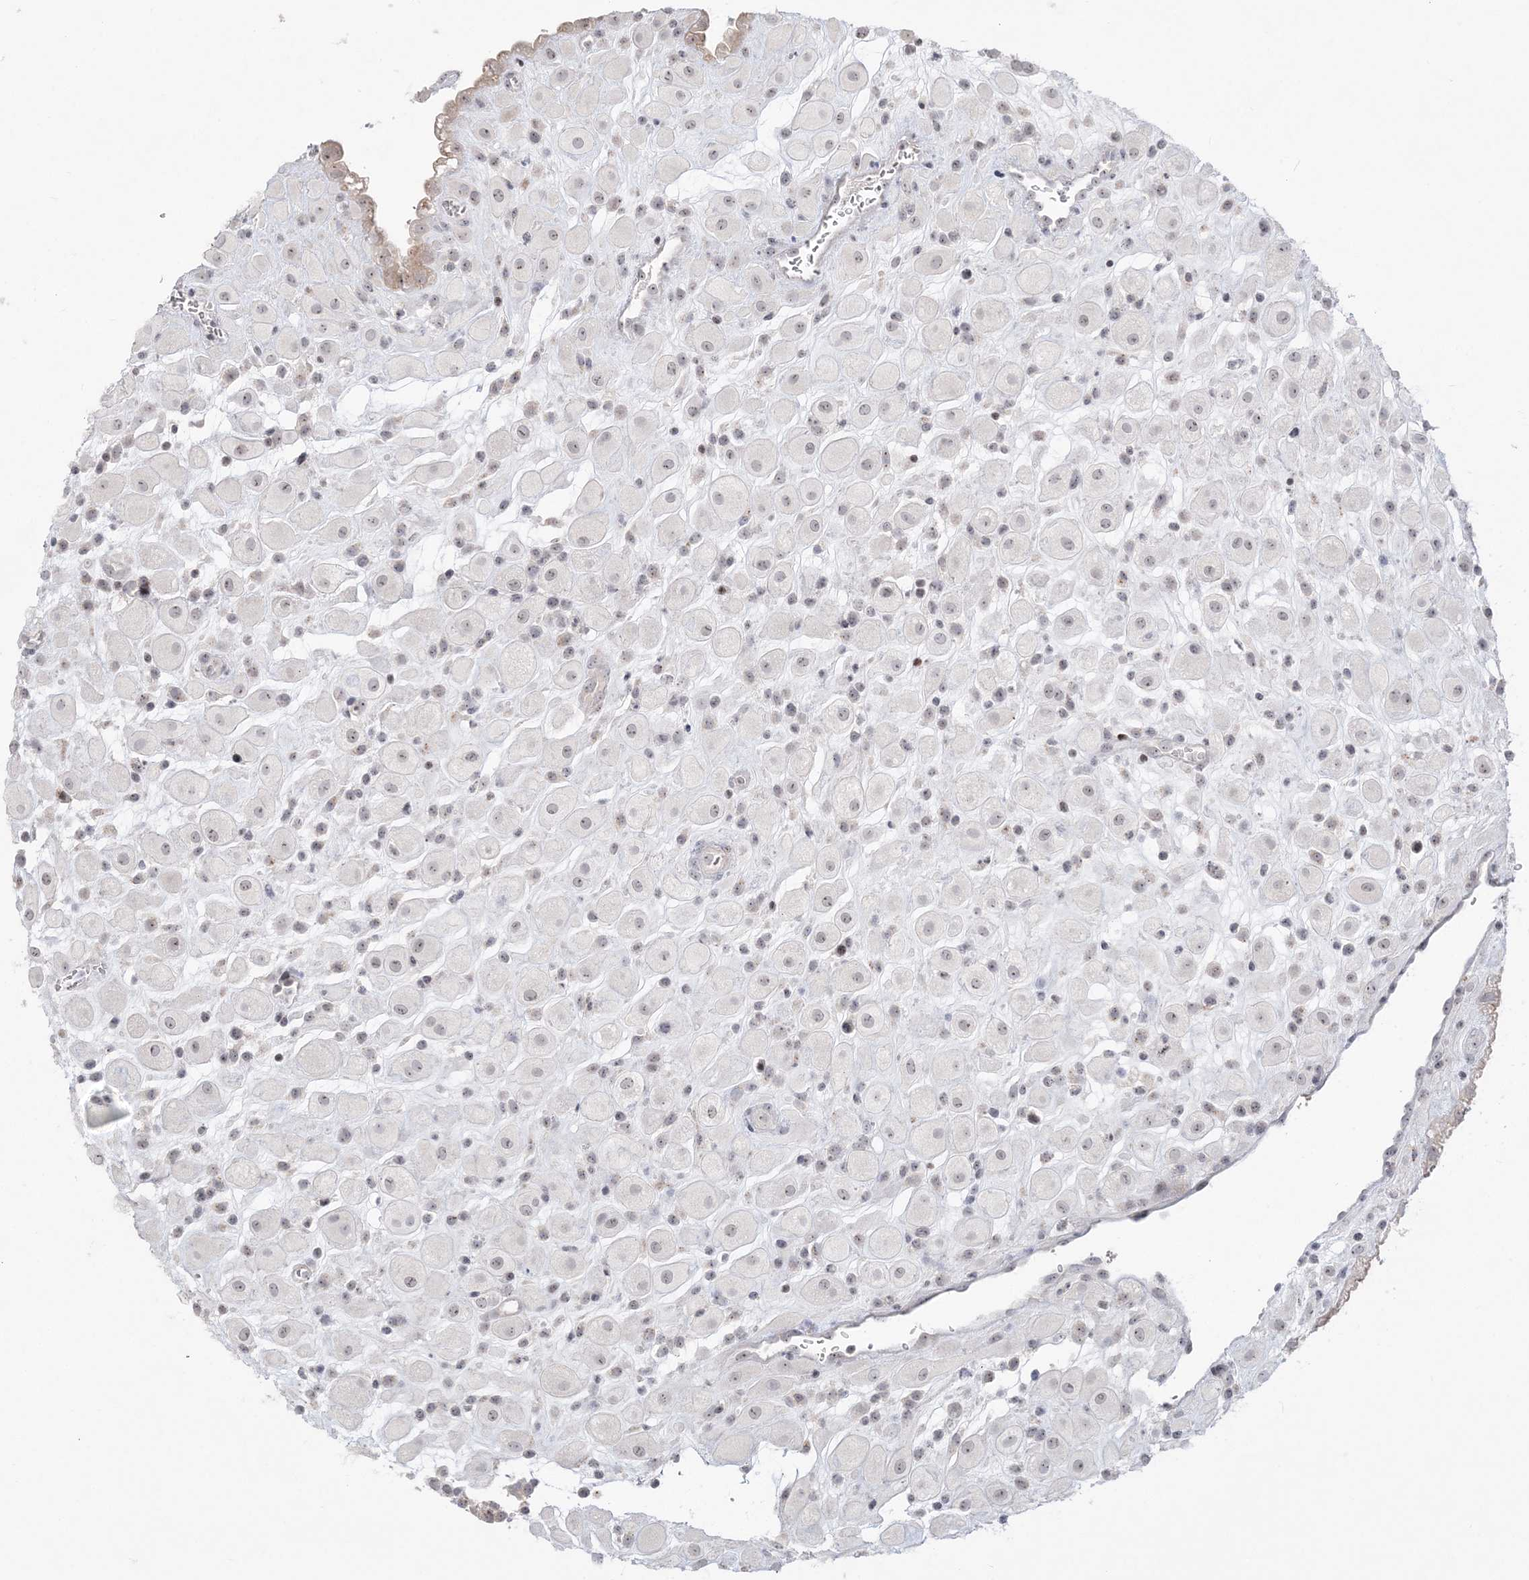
{"staining": {"intensity": "weak", "quantity": "<25%", "location": "nuclear"}, "tissue": "placenta", "cell_type": "Decidual cells", "image_type": "normal", "snomed": [{"axis": "morphology", "description": "Normal tissue, NOS"}, {"axis": "topography", "description": "Placenta"}], "caption": "Benign placenta was stained to show a protein in brown. There is no significant expression in decidual cells. (DAB (3,3'-diaminobenzidine) immunohistochemistry (IHC) with hematoxylin counter stain).", "gene": "SH3BP4", "patient": {"sex": "female", "age": 35}}